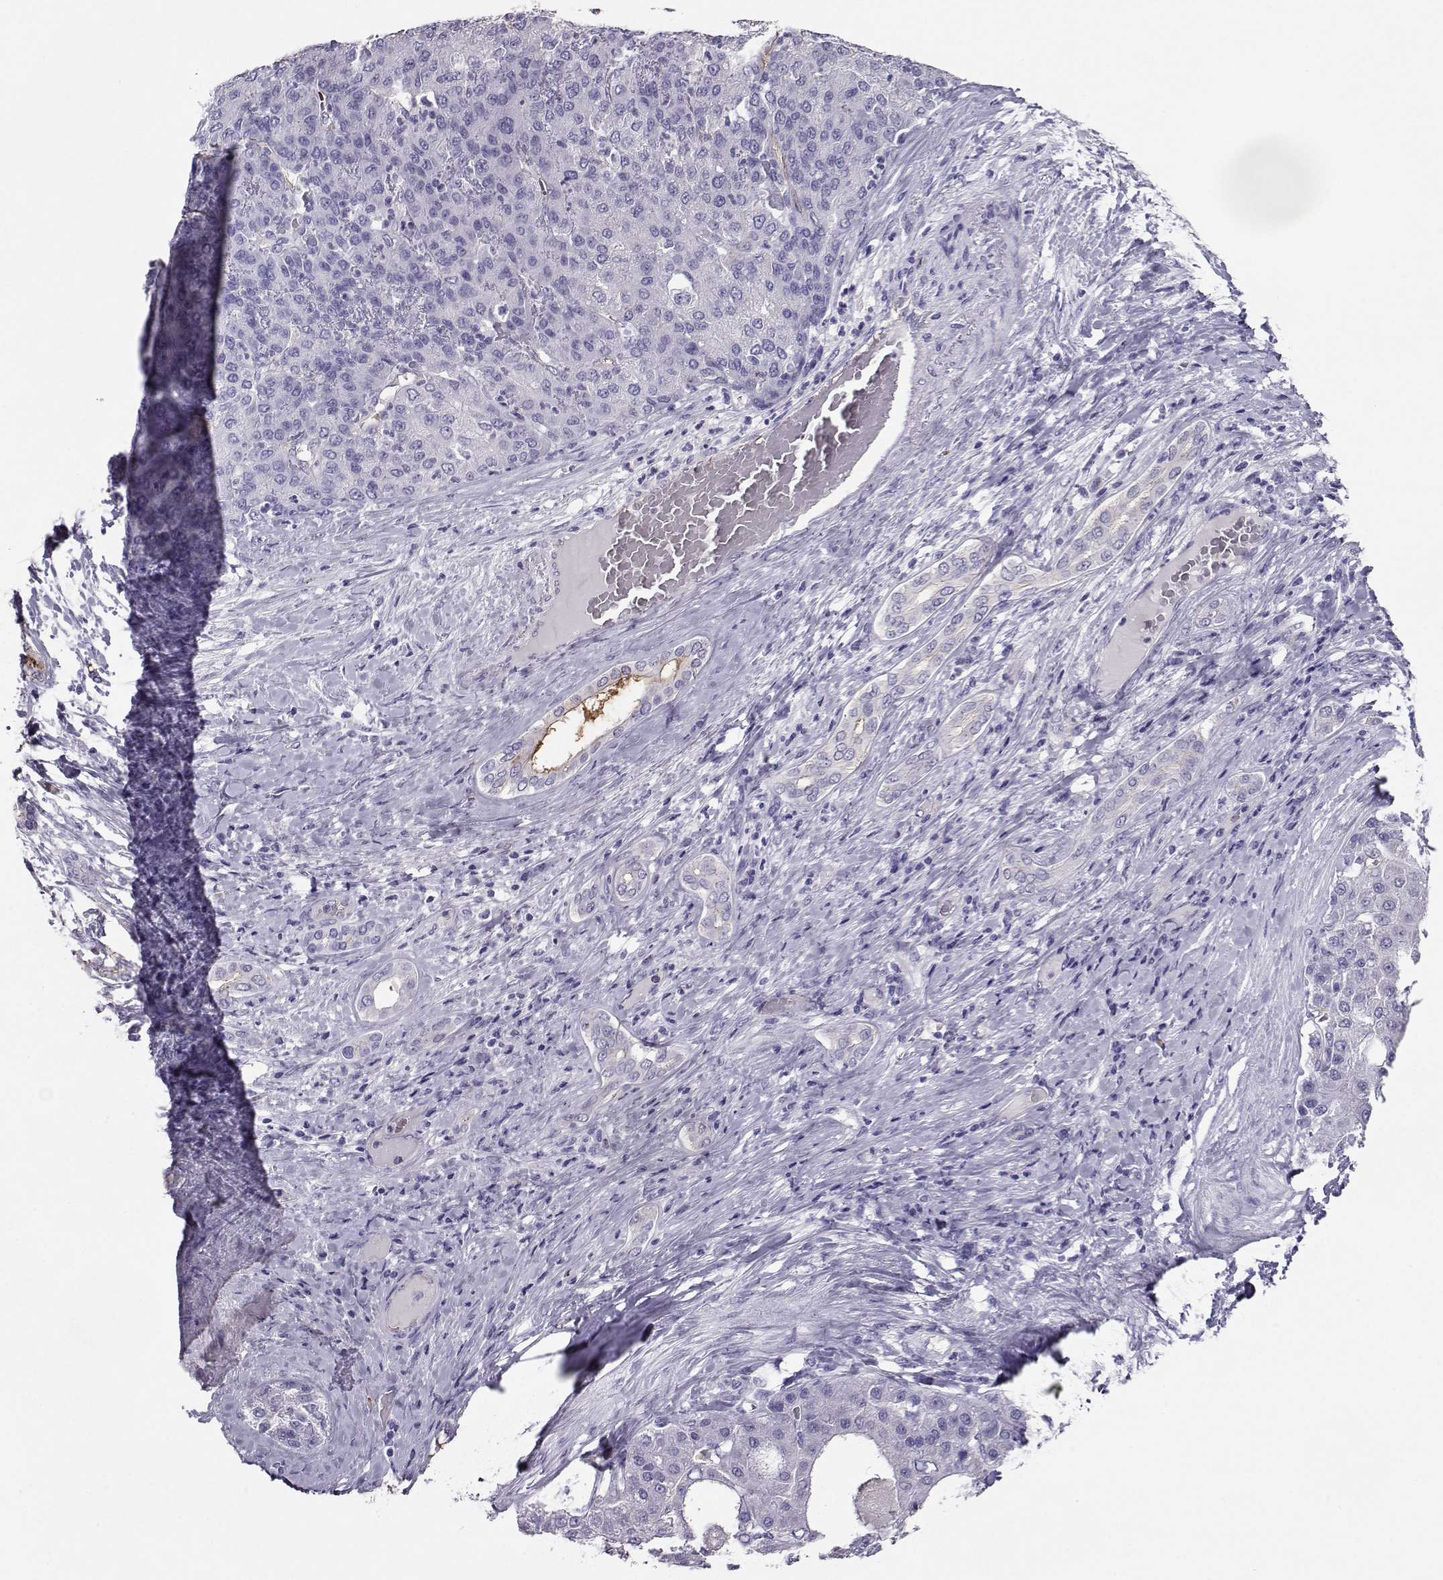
{"staining": {"intensity": "negative", "quantity": "none", "location": "none"}, "tissue": "liver cancer", "cell_type": "Tumor cells", "image_type": "cancer", "snomed": [{"axis": "morphology", "description": "Carcinoma, Hepatocellular, NOS"}, {"axis": "topography", "description": "Liver"}], "caption": "The histopathology image exhibits no significant positivity in tumor cells of liver hepatocellular carcinoma.", "gene": "CLUL1", "patient": {"sex": "male", "age": 65}}